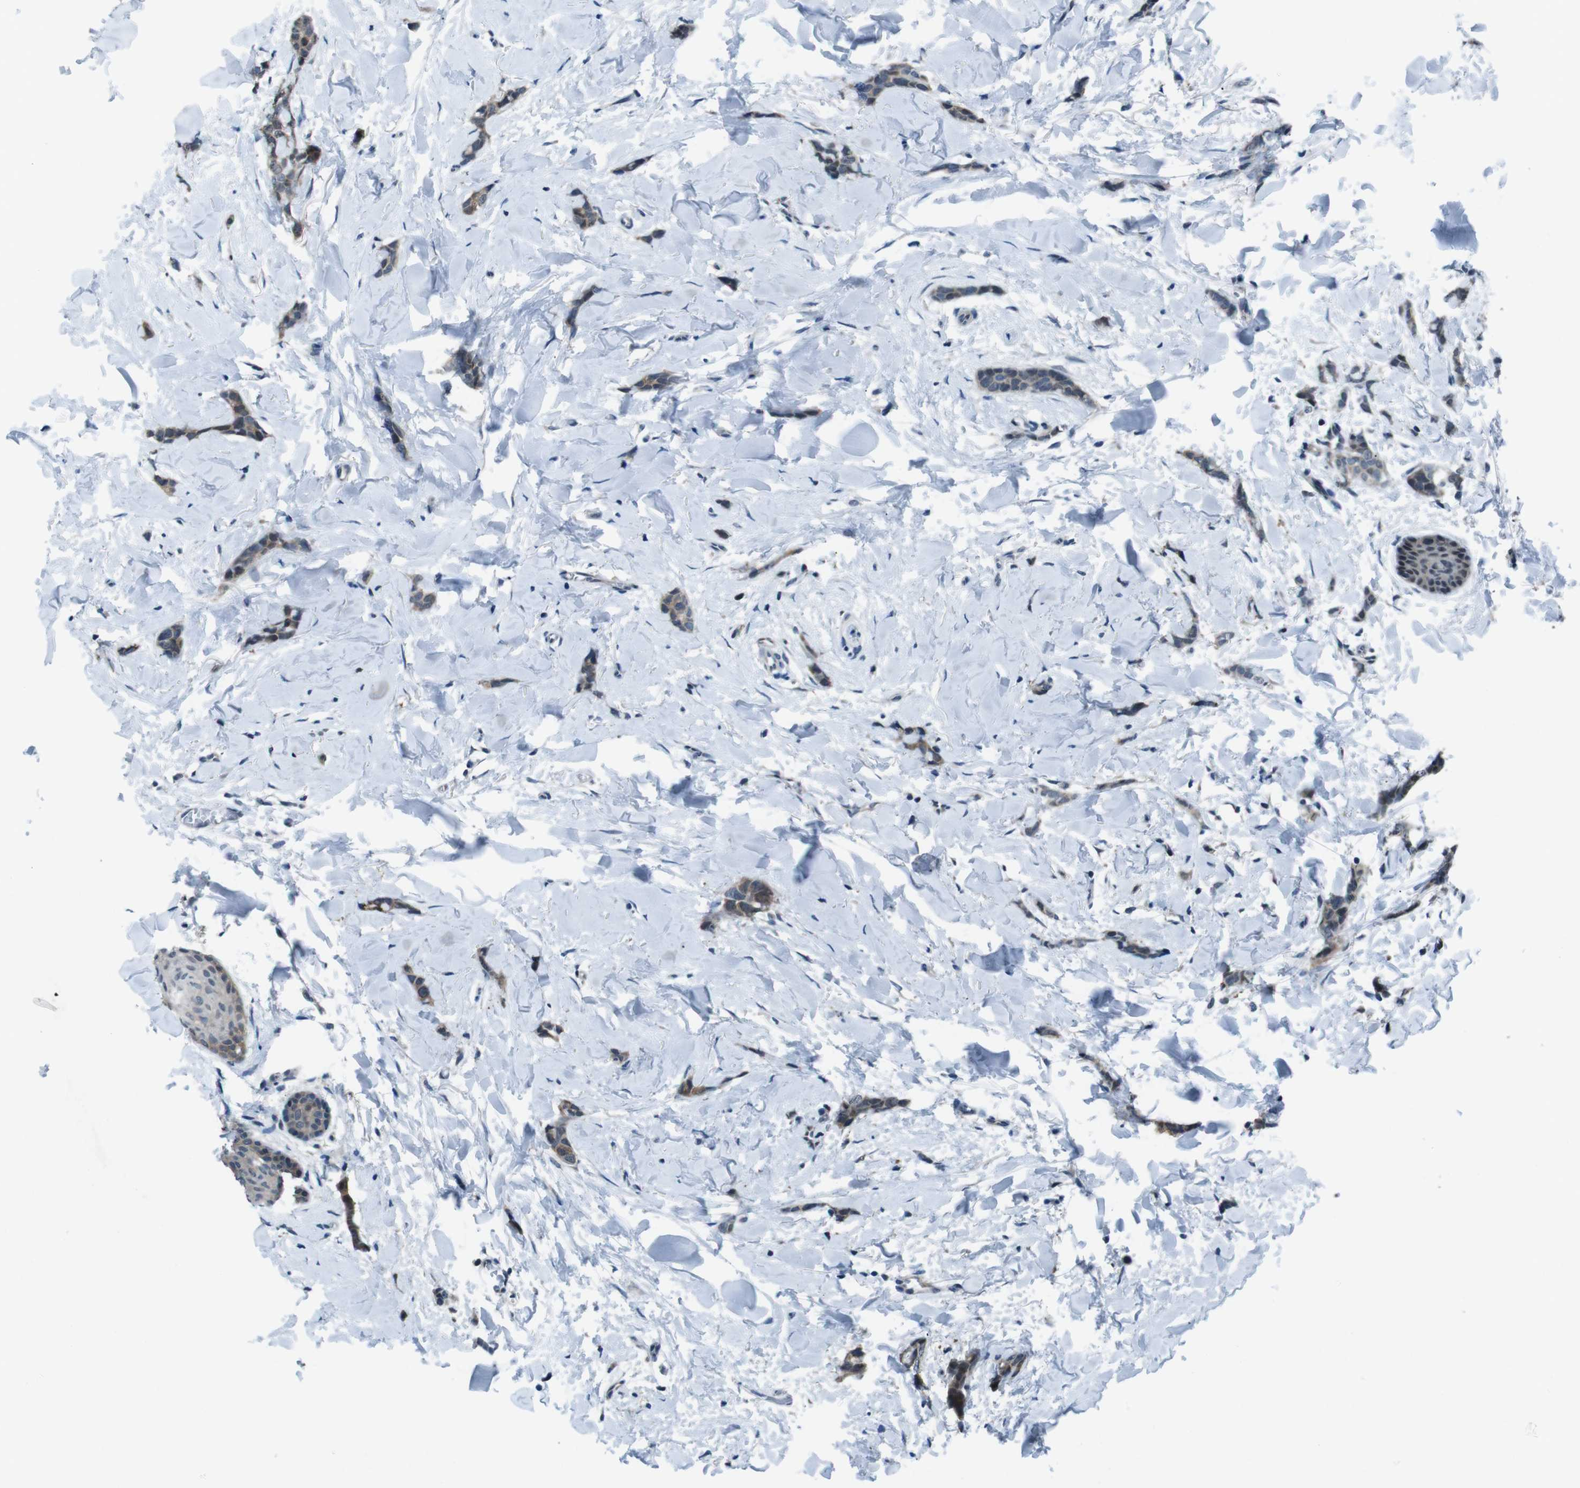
{"staining": {"intensity": "moderate", "quantity": ">75%", "location": "cytoplasmic/membranous"}, "tissue": "breast cancer", "cell_type": "Tumor cells", "image_type": "cancer", "snomed": [{"axis": "morphology", "description": "Lobular carcinoma"}, {"axis": "topography", "description": "Skin"}, {"axis": "topography", "description": "Breast"}], "caption": "Immunohistochemistry image of human breast cancer (lobular carcinoma) stained for a protein (brown), which reveals medium levels of moderate cytoplasmic/membranous positivity in about >75% of tumor cells.", "gene": "LRP5", "patient": {"sex": "female", "age": 46}}